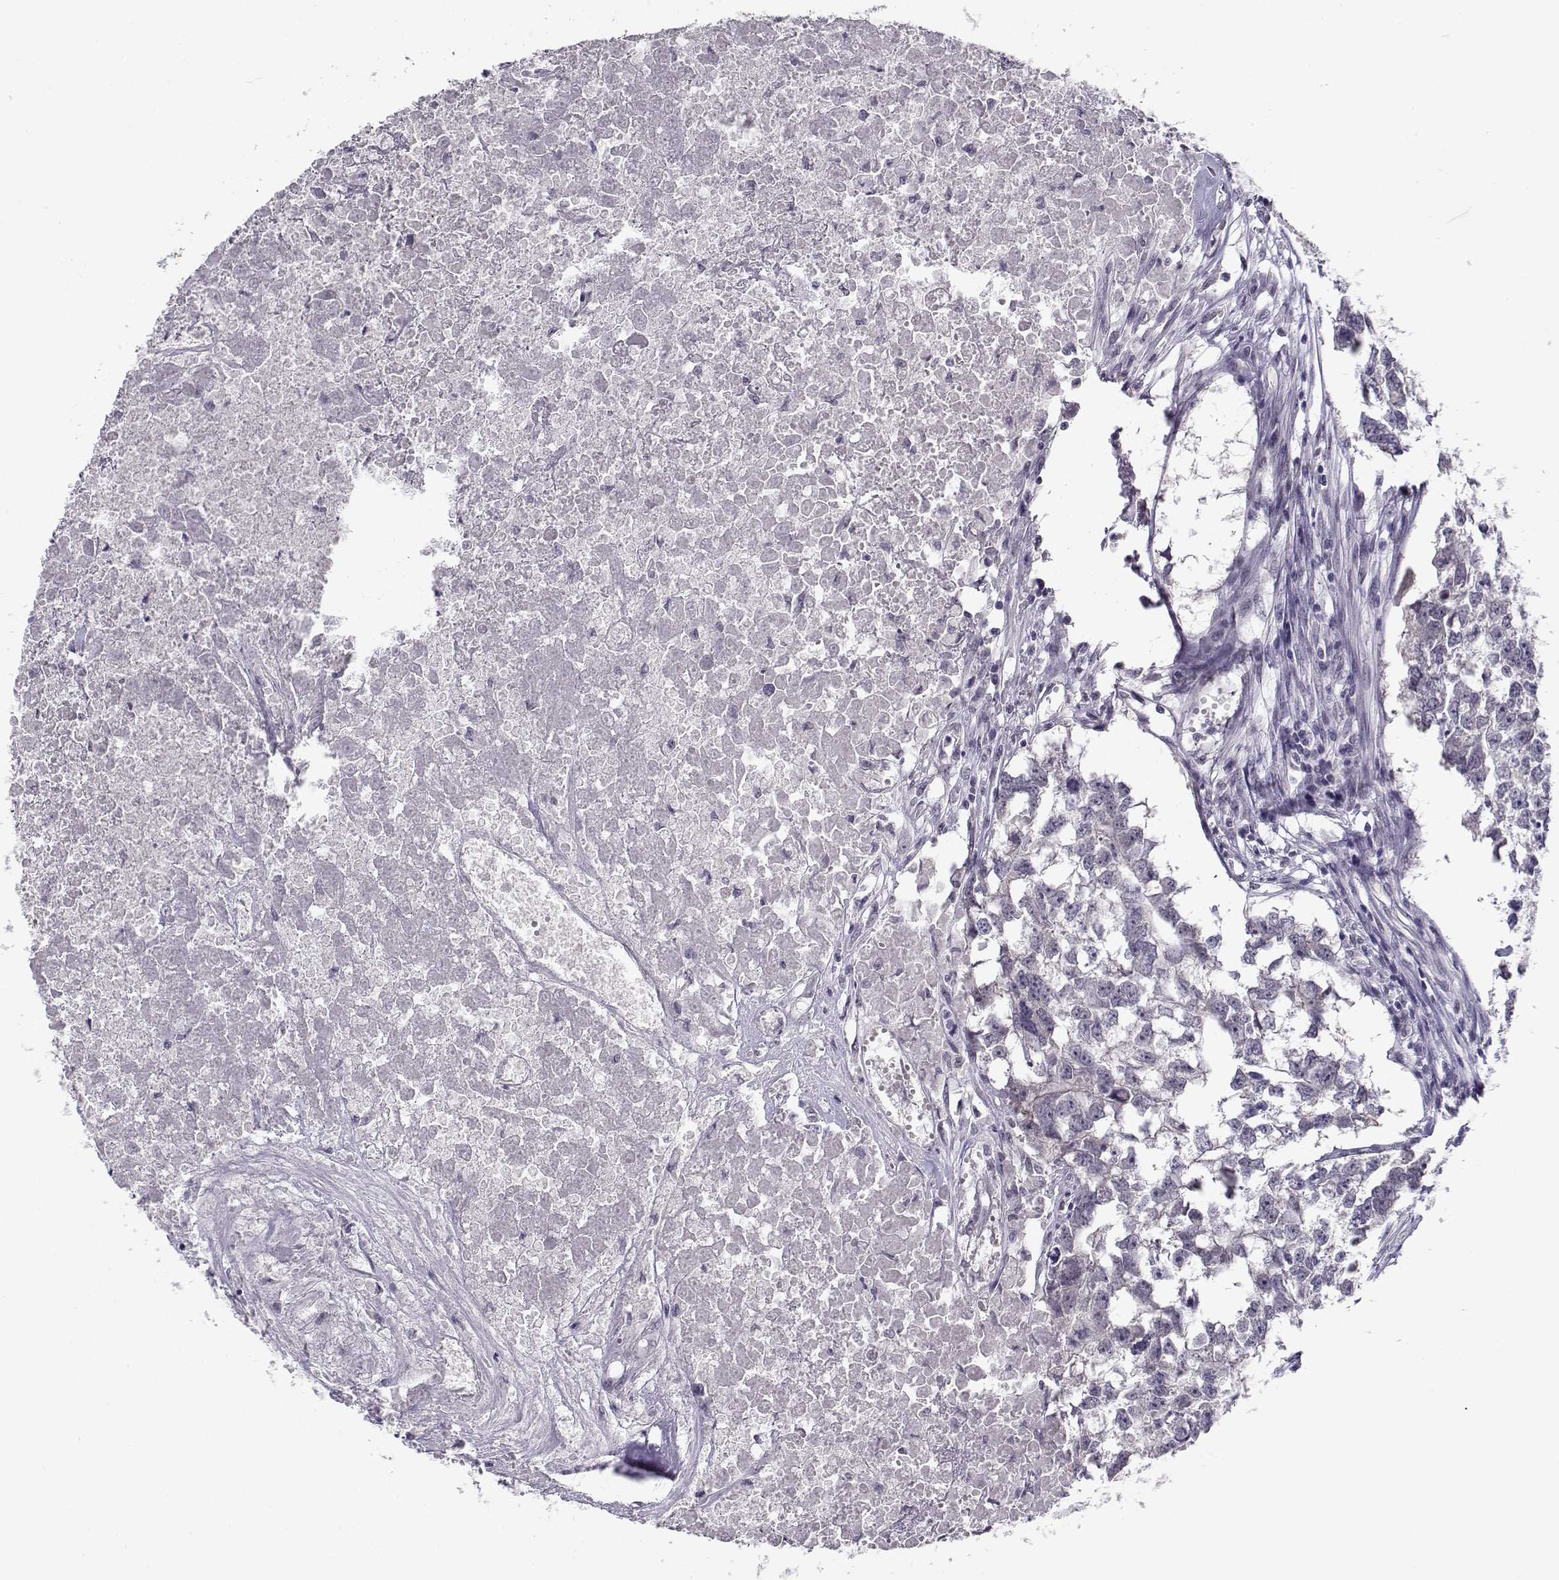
{"staining": {"intensity": "negative", "quantity": "none", "location": "none"}, "tissue": "testis cancer", "cell_type": "Tumor cells", "image_type": "cancer", "snomed": [{"axis": "morphology", "description": "Carcinoma, Embryonal, NOS"}, {"axis": "morphology", "description": "Teratoma, malignant, NOS"}, {"axis": "topography", "description": "Testis"}], "caption": "Human testis malignant teratoma stained for a protein using IHC exhibits no expression in tumor cells.", "gene": "C16orf86", "patient": {"sex": "male", "age": 44}}